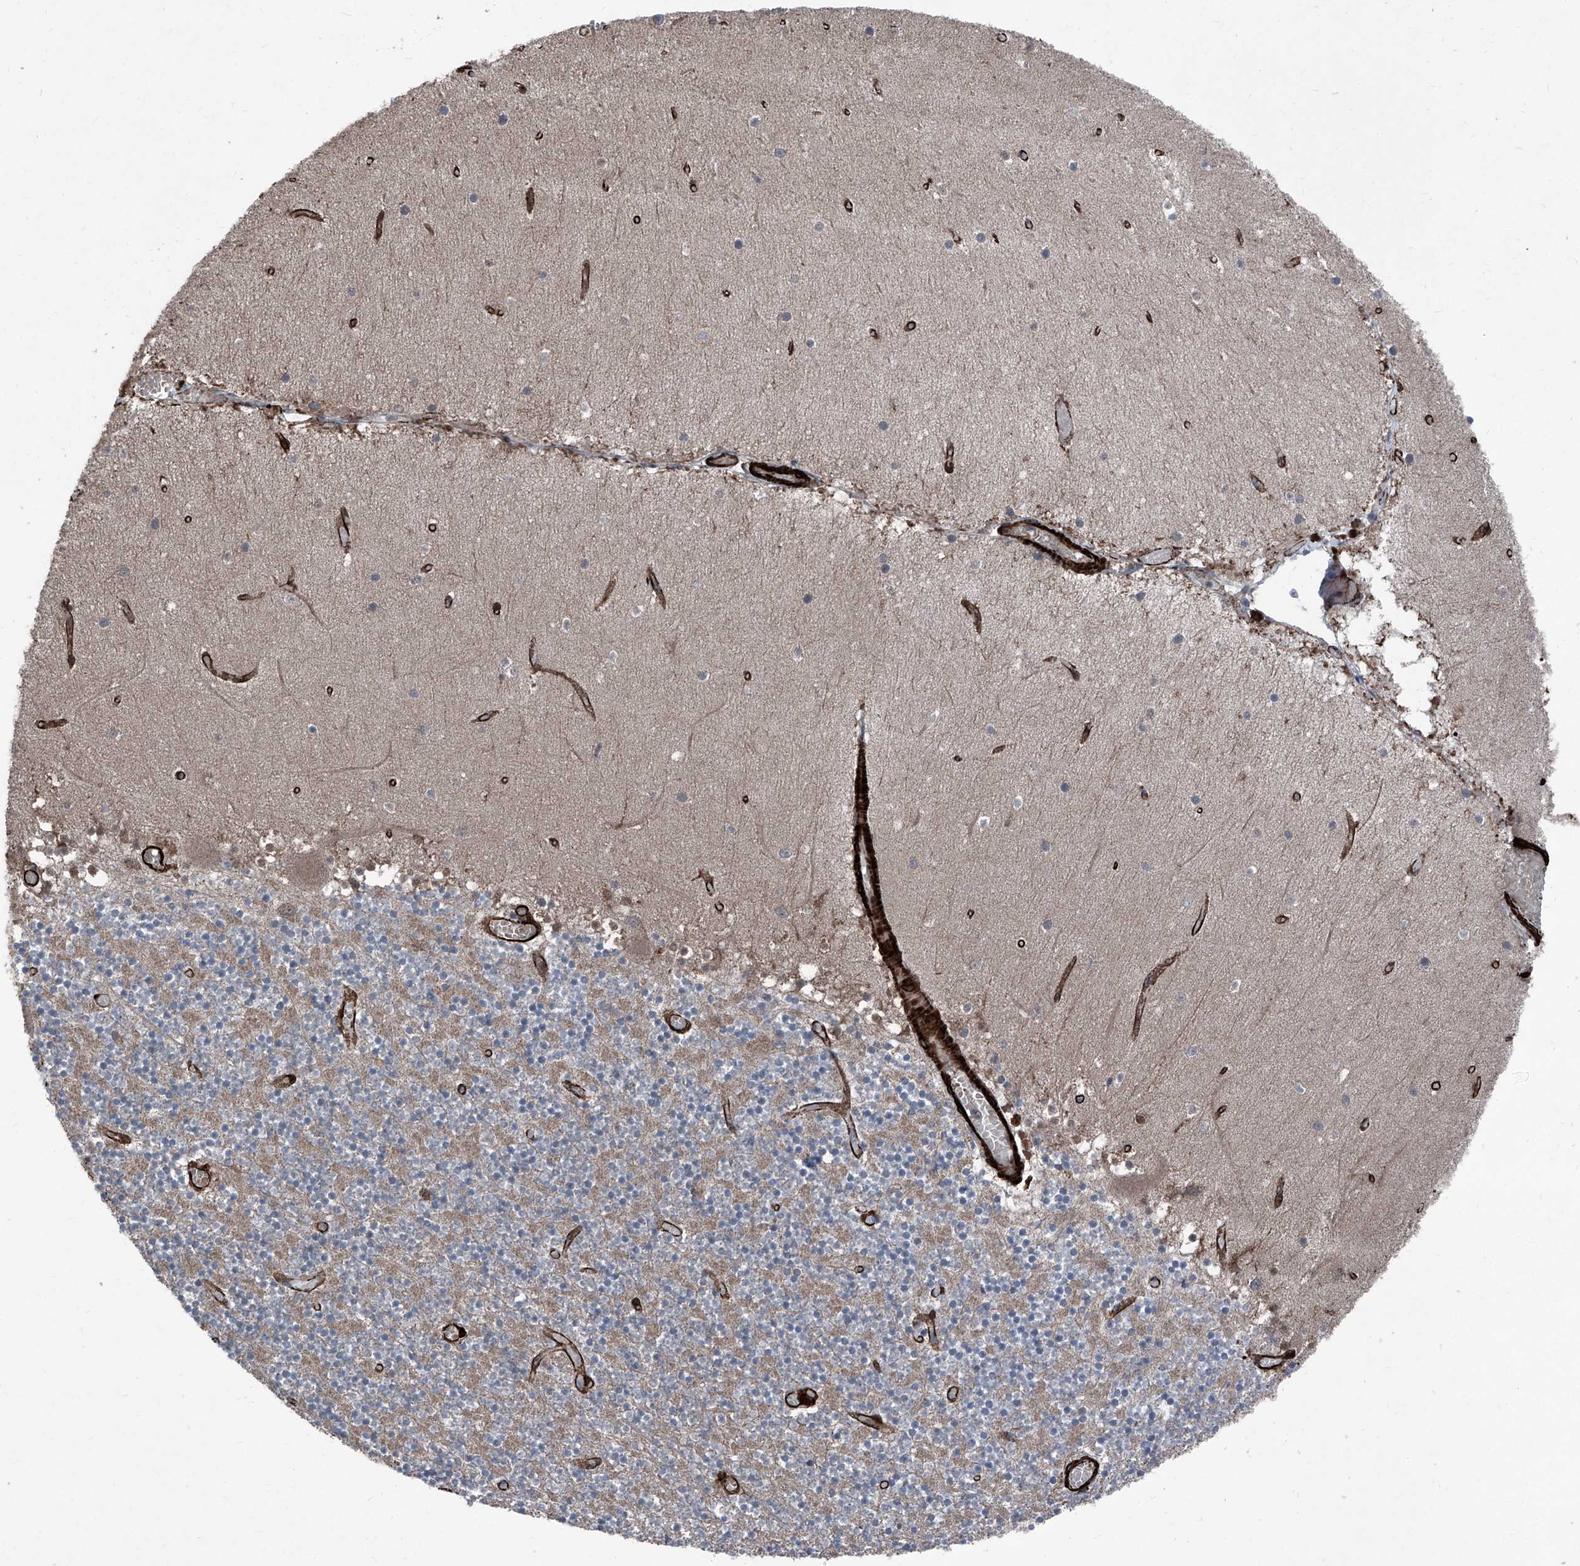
{"staining": {"intensity": "negative", "quantity": "none", "location": "none"}, "tissue": "cerebellum", "cell_type": "Cells in granular layer", "image_type": "normal", "snomed": [{"axis": "morphology", "description": "Normal tissue, NOS"}, {"axis": "topography", "description": "Cerebellum"}], "caption": "Cerebellum was stained to show a protein in brown. There is no significant expression in cells in granular layer. The staining is performed using DAB (3,3'-diaminobenzidine) brown chromogen with nuclei counter-stained in using hematoxylin.", "gene": "COA7", "patient": {"sex": "female", "age": 28}}